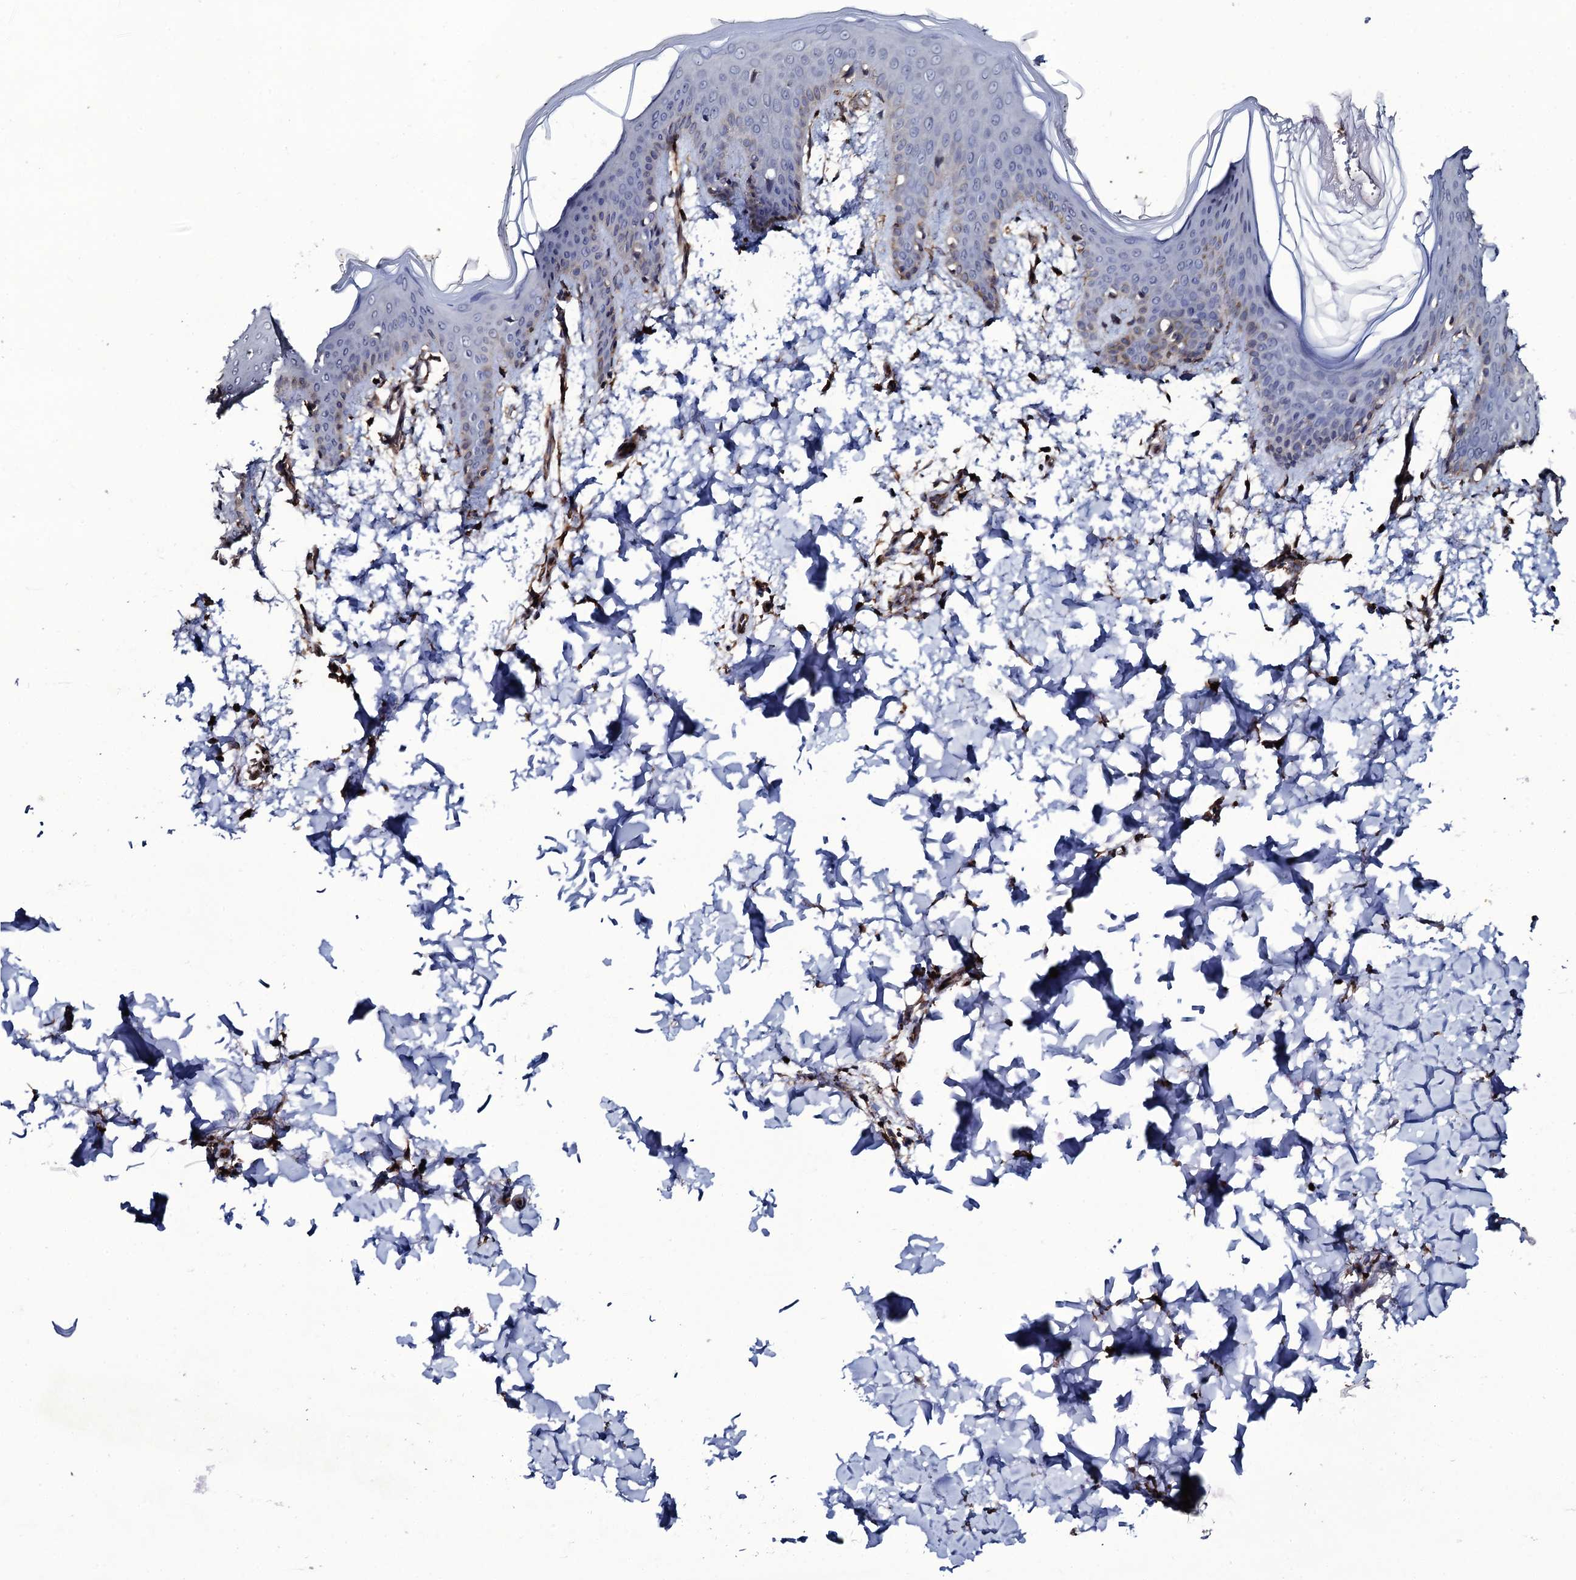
{"staining": {"intensity": "moderate", "quantity": "25%-75%", "location": "cytoplasmic/membranous"}, "tissue": "skin", "cell_type": "Fibroblasts", "image_type": "normal", "snomed": [{"axis": "morphology", "description": "Normal tissue, NOS"}, {"axis": "topography", "description": "Skin"}], "caption": "Normal skin reveals moderate cytoplasmic/membranous expression in approximately 25%-75% of fibroblasts, visualized by immunohistochemistry.", "gene": "TTC23", "patient": {"sex": "male", "age": 36}}